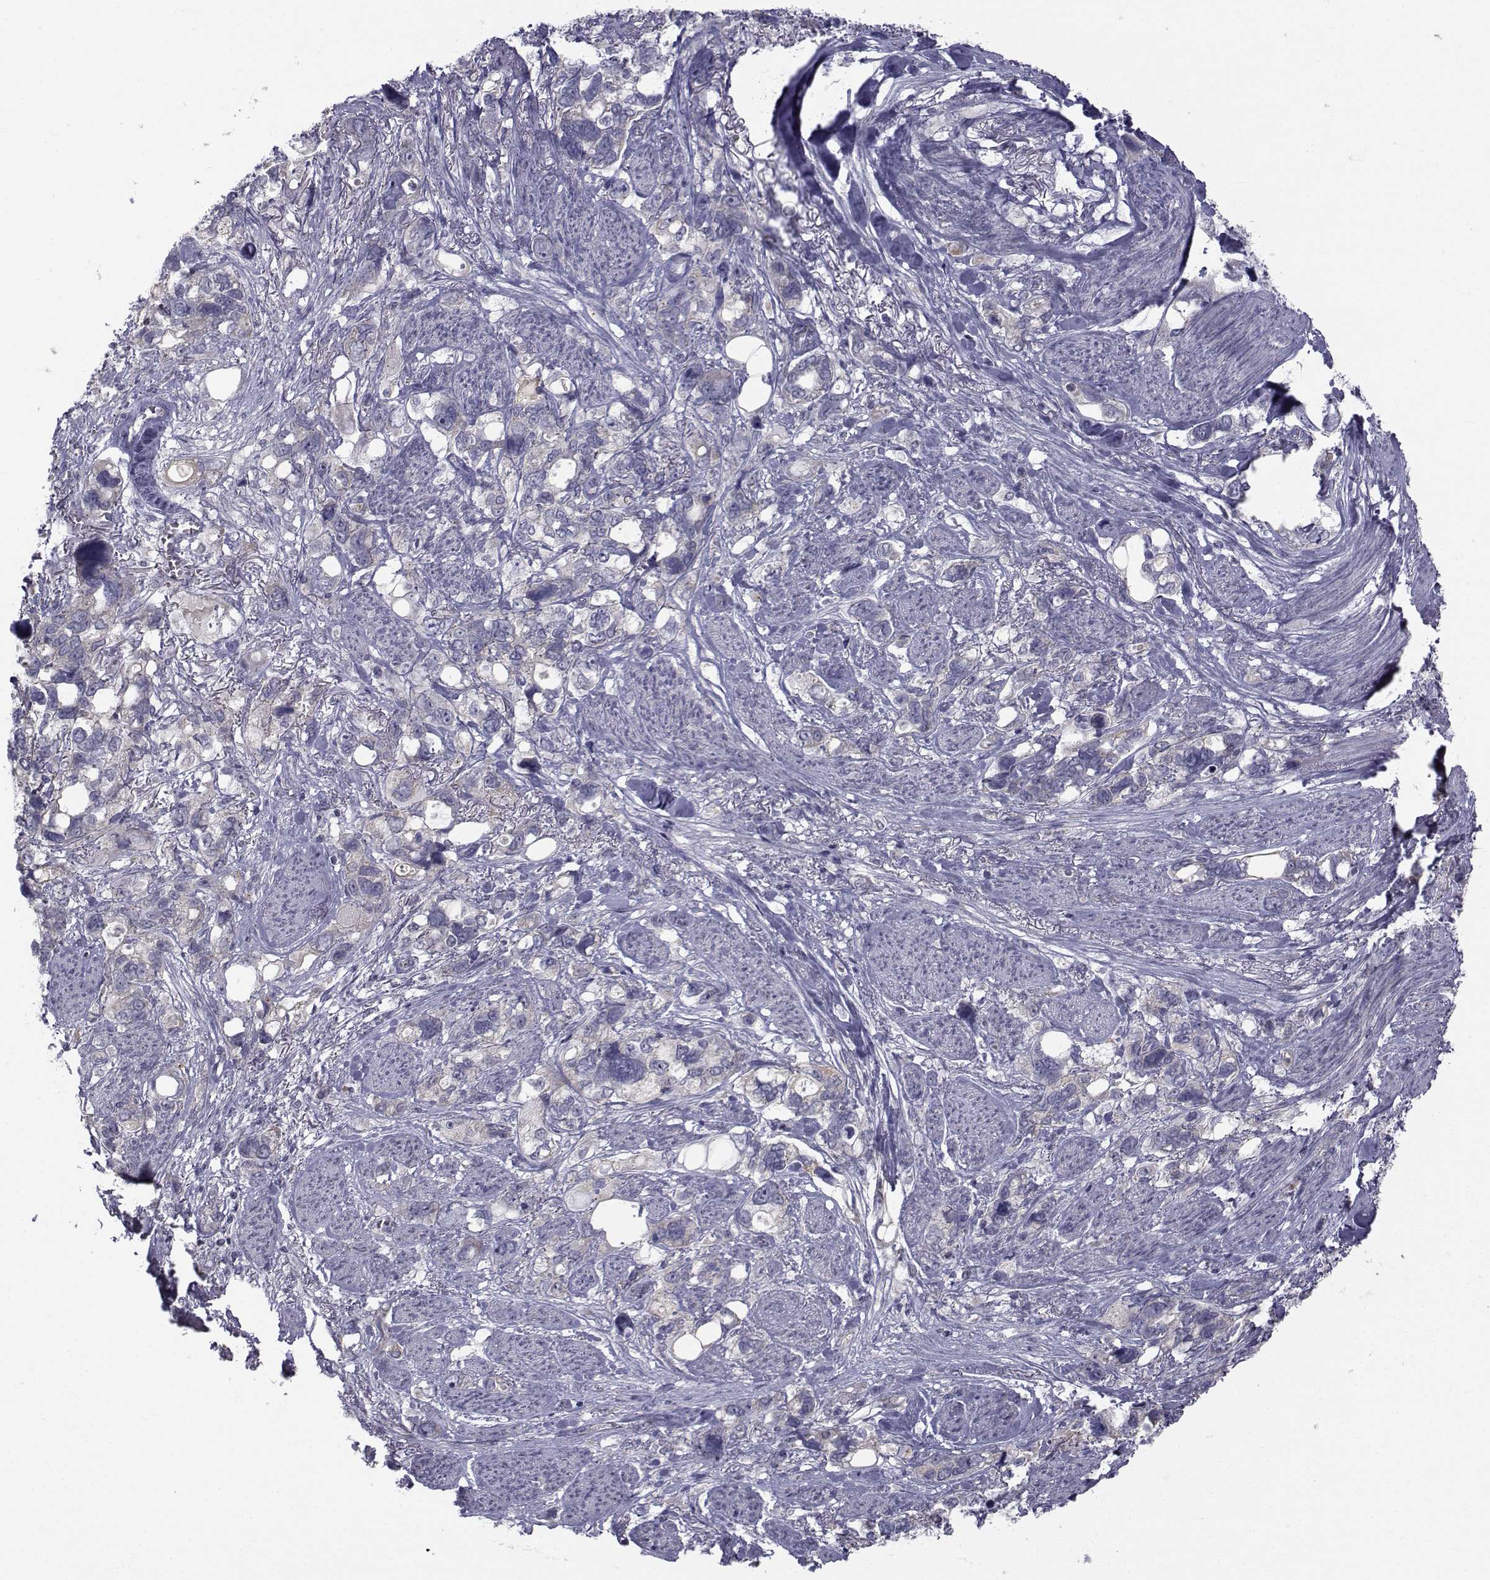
{"staining": {"intensity": "negative", "quantity": "none", "location": "none"}, "tissue": "stomach cancer", "cell_type": "Tumor cells", "image_type": "cancer", "snomed": [{"axis": "morphology", "description": "Adenocarcinoma, NOS"}, {"axis": "topography", "description": "Stomach, upper"}], "caption": "Immunohistochemistry micrograph of neoplastic tissue: adenocarcinoma (stomach) stained with DAB displays no significant protein staining in tumor cells. (Stains: DAB (3,3'-diaminobenzidine) immunohistochemistry with hematoxylin counter stain, Microscopy: brightfield microscopy at high magnification).", "gene": "ANGPT1", "patient": {"sex": "female", "age": 81}}